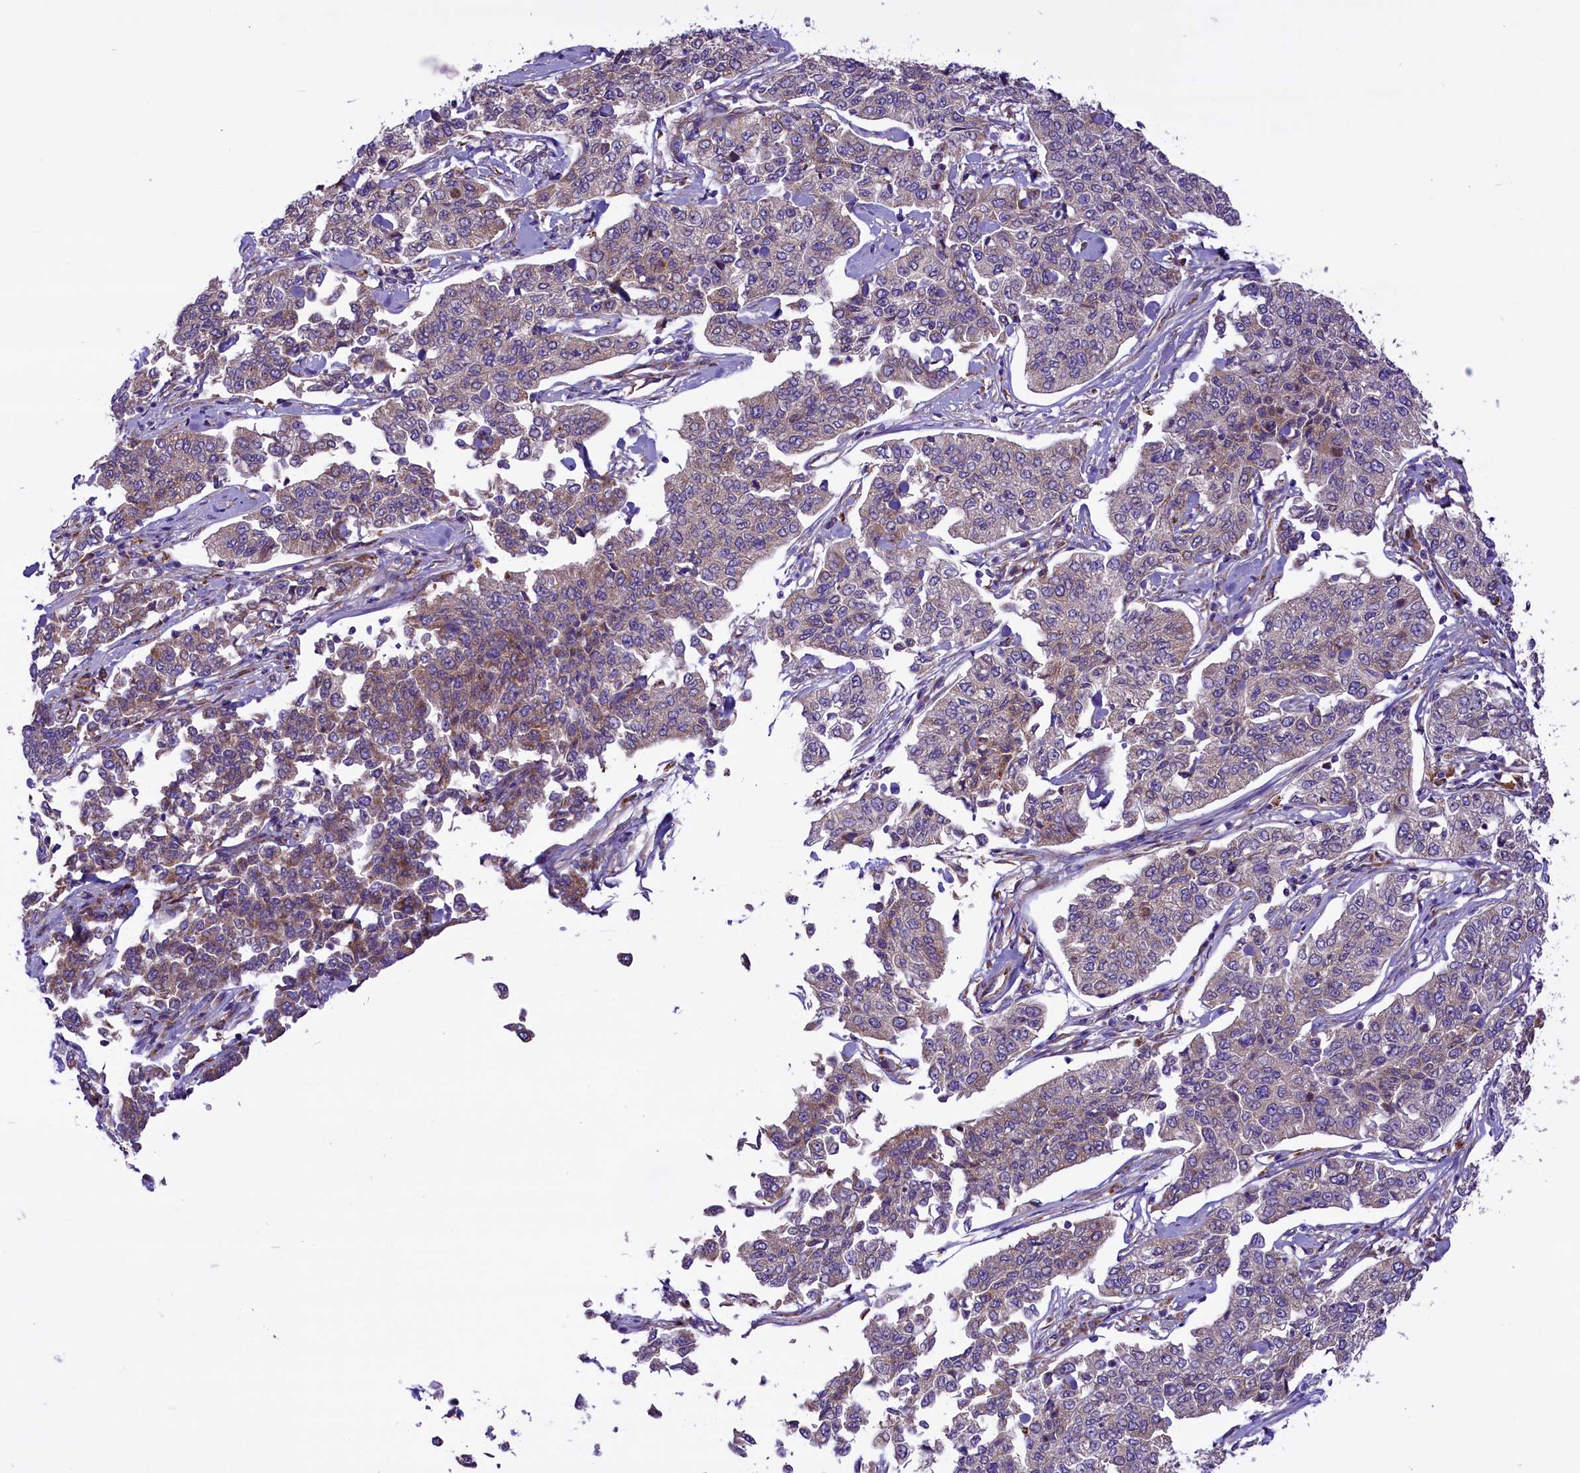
{"staining": {"intensity": "negative", "quantity": "none", "location": "none"}, "tissue": "cervical cancer", "cell_type": "Tumor cells", "image_type": "cancer", "snomed": [{"axis": "morphology", "description": "Squamous cell carcinoma, NOS"}, {"axis": "topography", "description": "Cervix"}], "caption": "The histopathology image demonstrates no significant staining in tumor cells of cervical squamous cell carcinoma.", "gene": "PTPRU", "patient": {"sex": "female", "age": 35}}